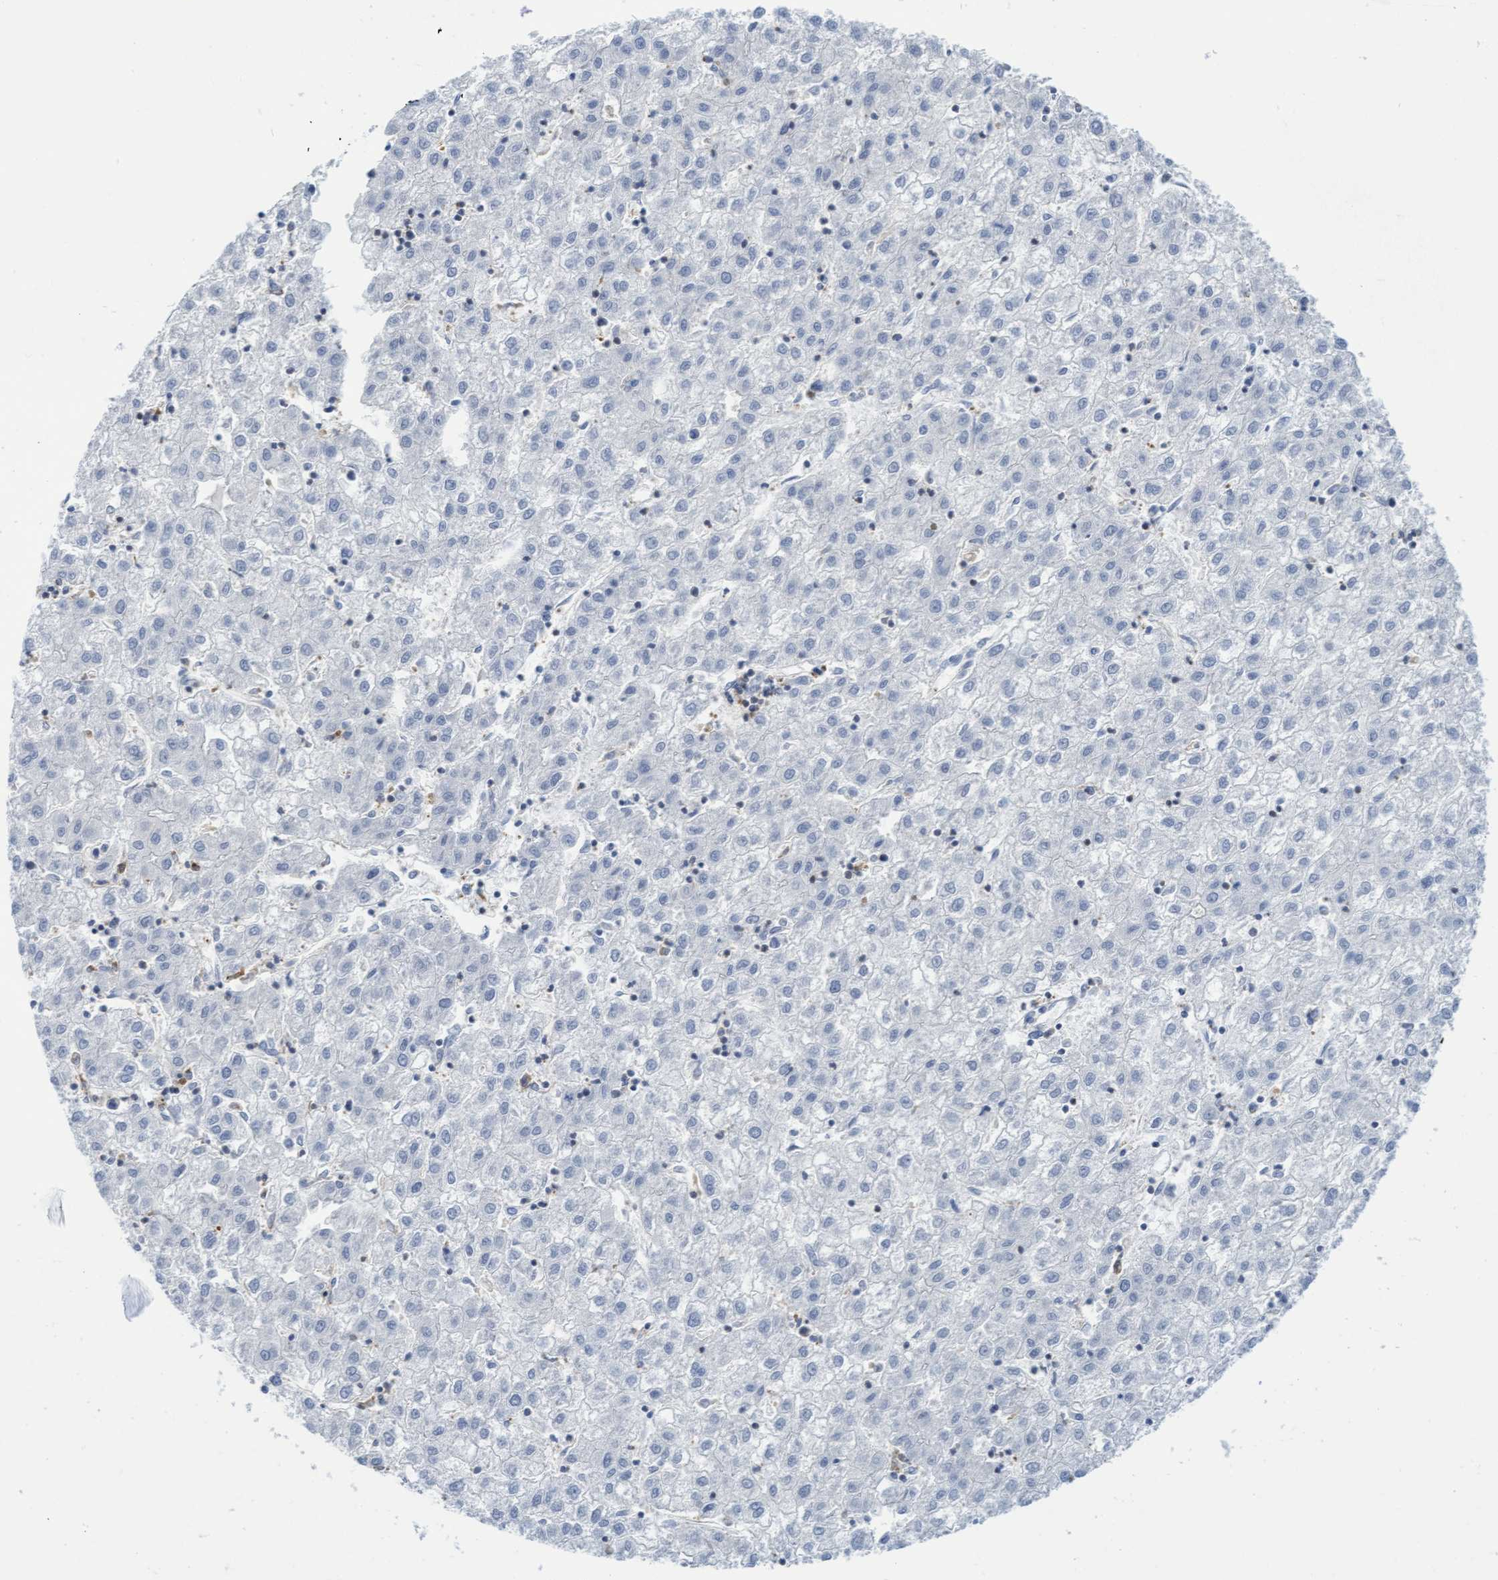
{"staining": {"intensity": "negative", "quantity": "none", "location": "none"}, "tissue": "liver cancer", "cell_type": "Tumor cells", "image_type": "cancer", "snomed": [{"axis": "morphology", "description": "Carcinoma, Hepatocellular, NOS"}, {"axis": "topography", "description": "Liver"}], "caption": "High magnification brightfield microscopy of liver cancer (hepatocellular carcinoma) stained with DAB (brown) and counterstained with hematoxylin (blue): tumor cells show no significant staining.", "gene": "FNBP1", "patient": {"sex": "male", "age": 72}}